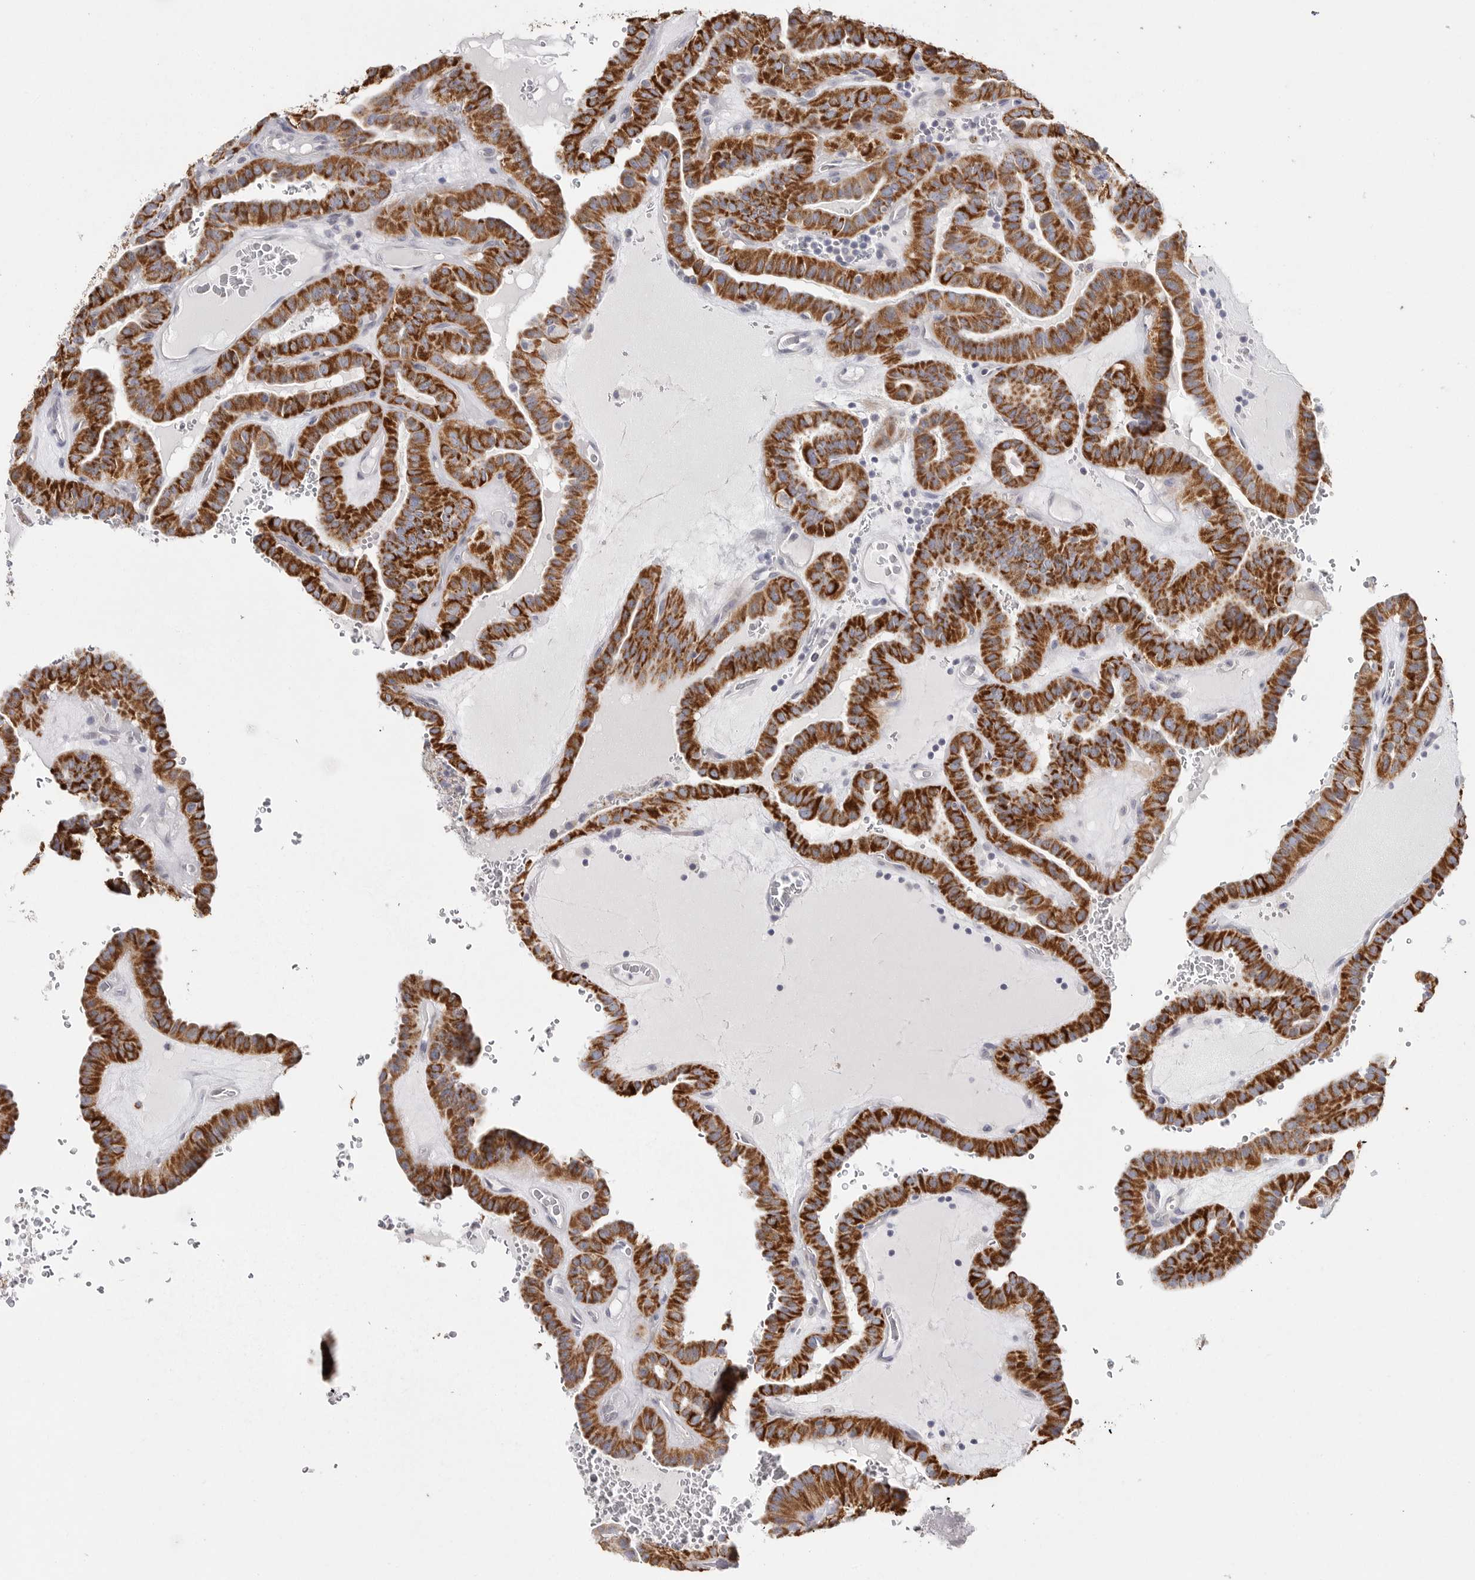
{"staining": {"intensity": "strong", "quantity": ">75%", "location": "cytoplasmic/membranous"}, "tissue": "thyroid cancer", "cell_type": "Tumor cells", "image_type": "cancer", "snomed": [{"axis": "morphology", "description": "Papillary adenocarcinoma, NOS"}, {"axis": "topography", "description": "Thyroid gland"}], "caption": "Thyroid cancer (papillary adenocarcinoma) stained with IHC shows strong cytoplasmic/membranous staining in about >75% of tumor cells.", "gene": "ELP3", "patient": {"sex": "male", "age": 77}}